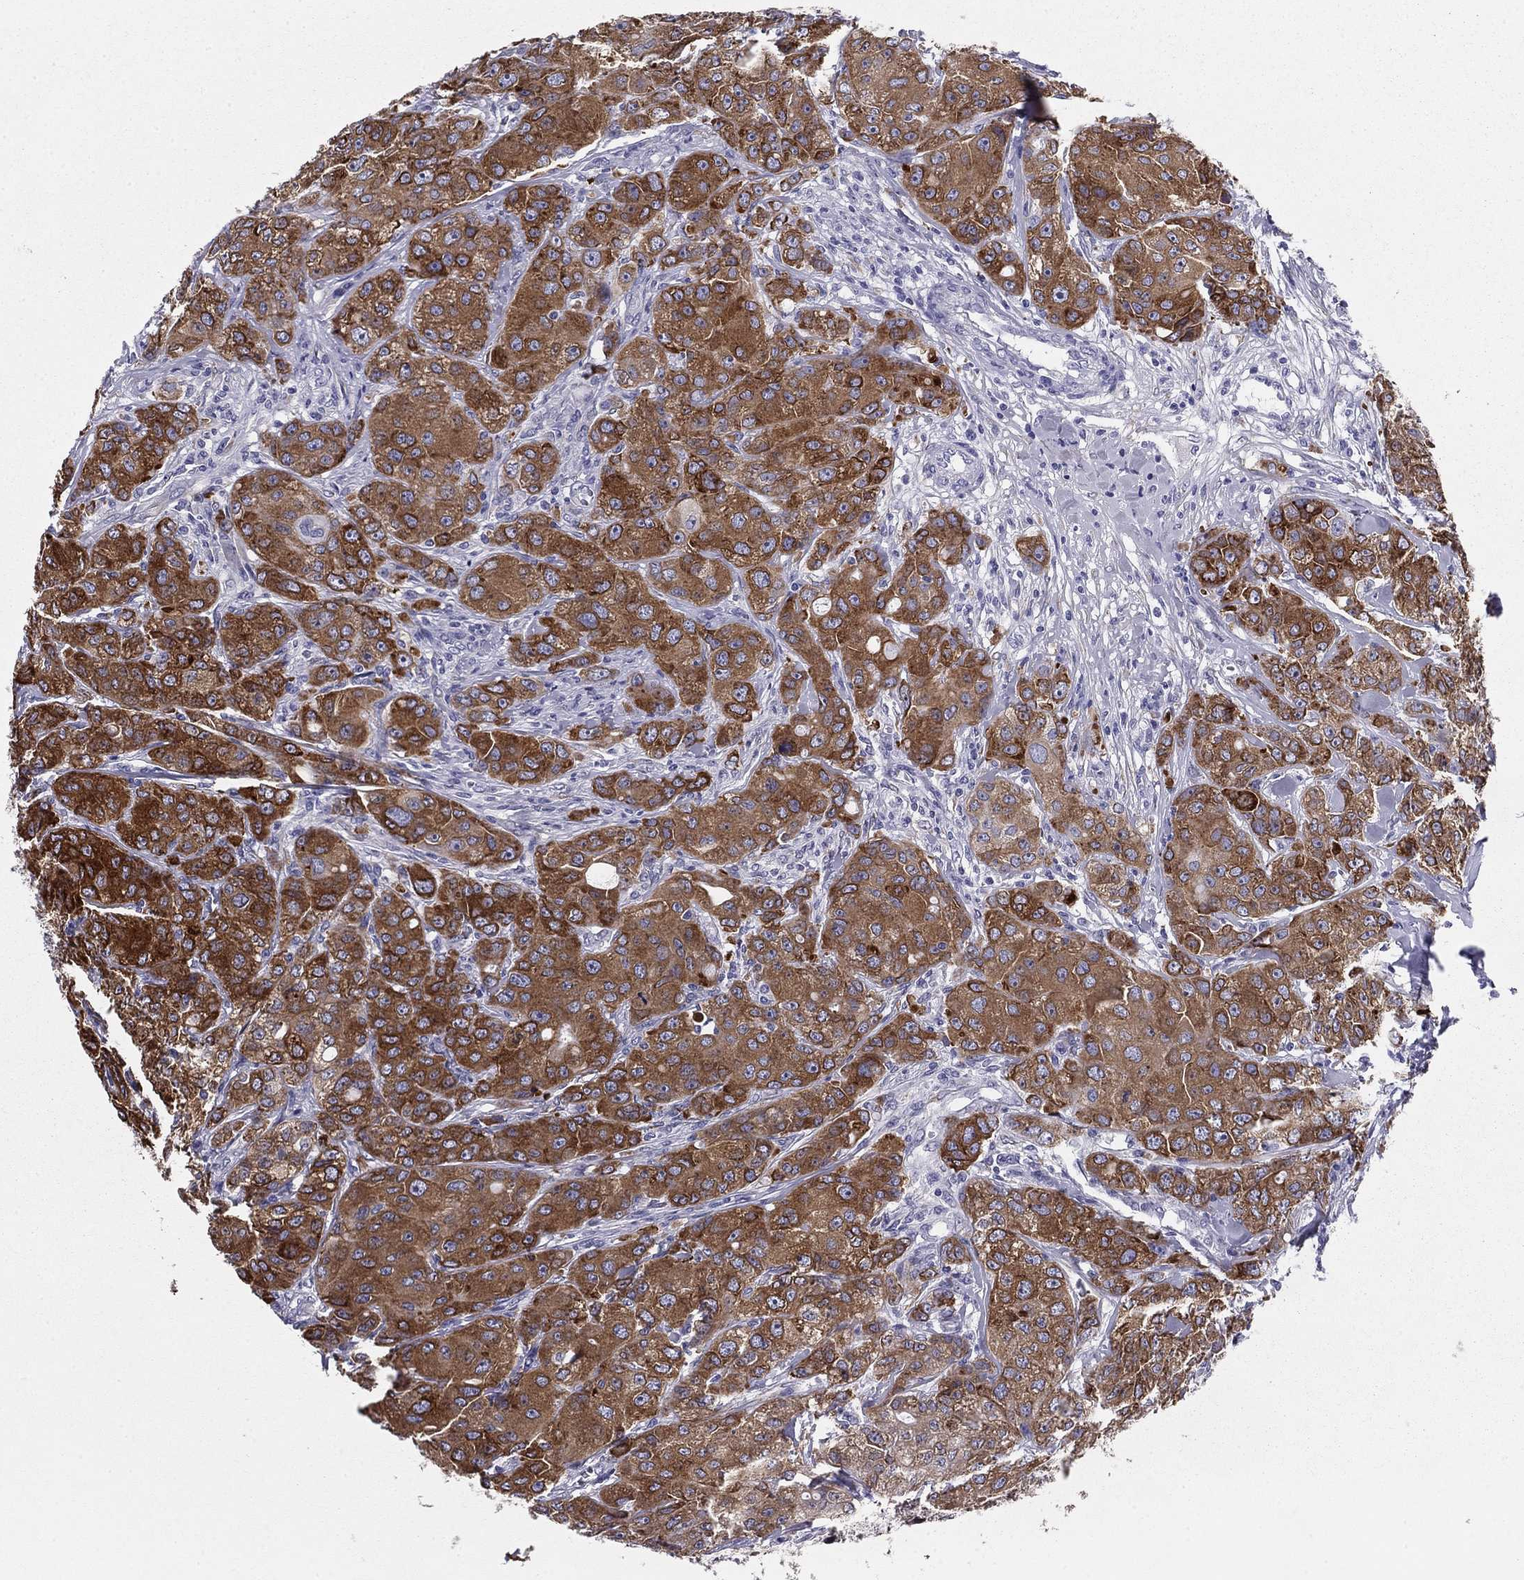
{"staining": {"intensity": "strong", "quantity": ">75%", "location": "cytoplasmic/membranous"}, "tissue": "breast cancer", "cell_type": "Tumor cells", "image_type": "cancer", "snomed": [{"axis": "morphology", "description": "Duct carcinoma"}, {"axis": "topography", "description": "Breast"}], "caption": "Immunohistochemistry (IHC) histopathology image of breast cancer stained for a protein (brown), which shows high levels of strong cytoplasmic/membranous expression in about >75% of tumor cells.", "gene": "TMED3", "patient": {"sex": "female", "age": 43}}